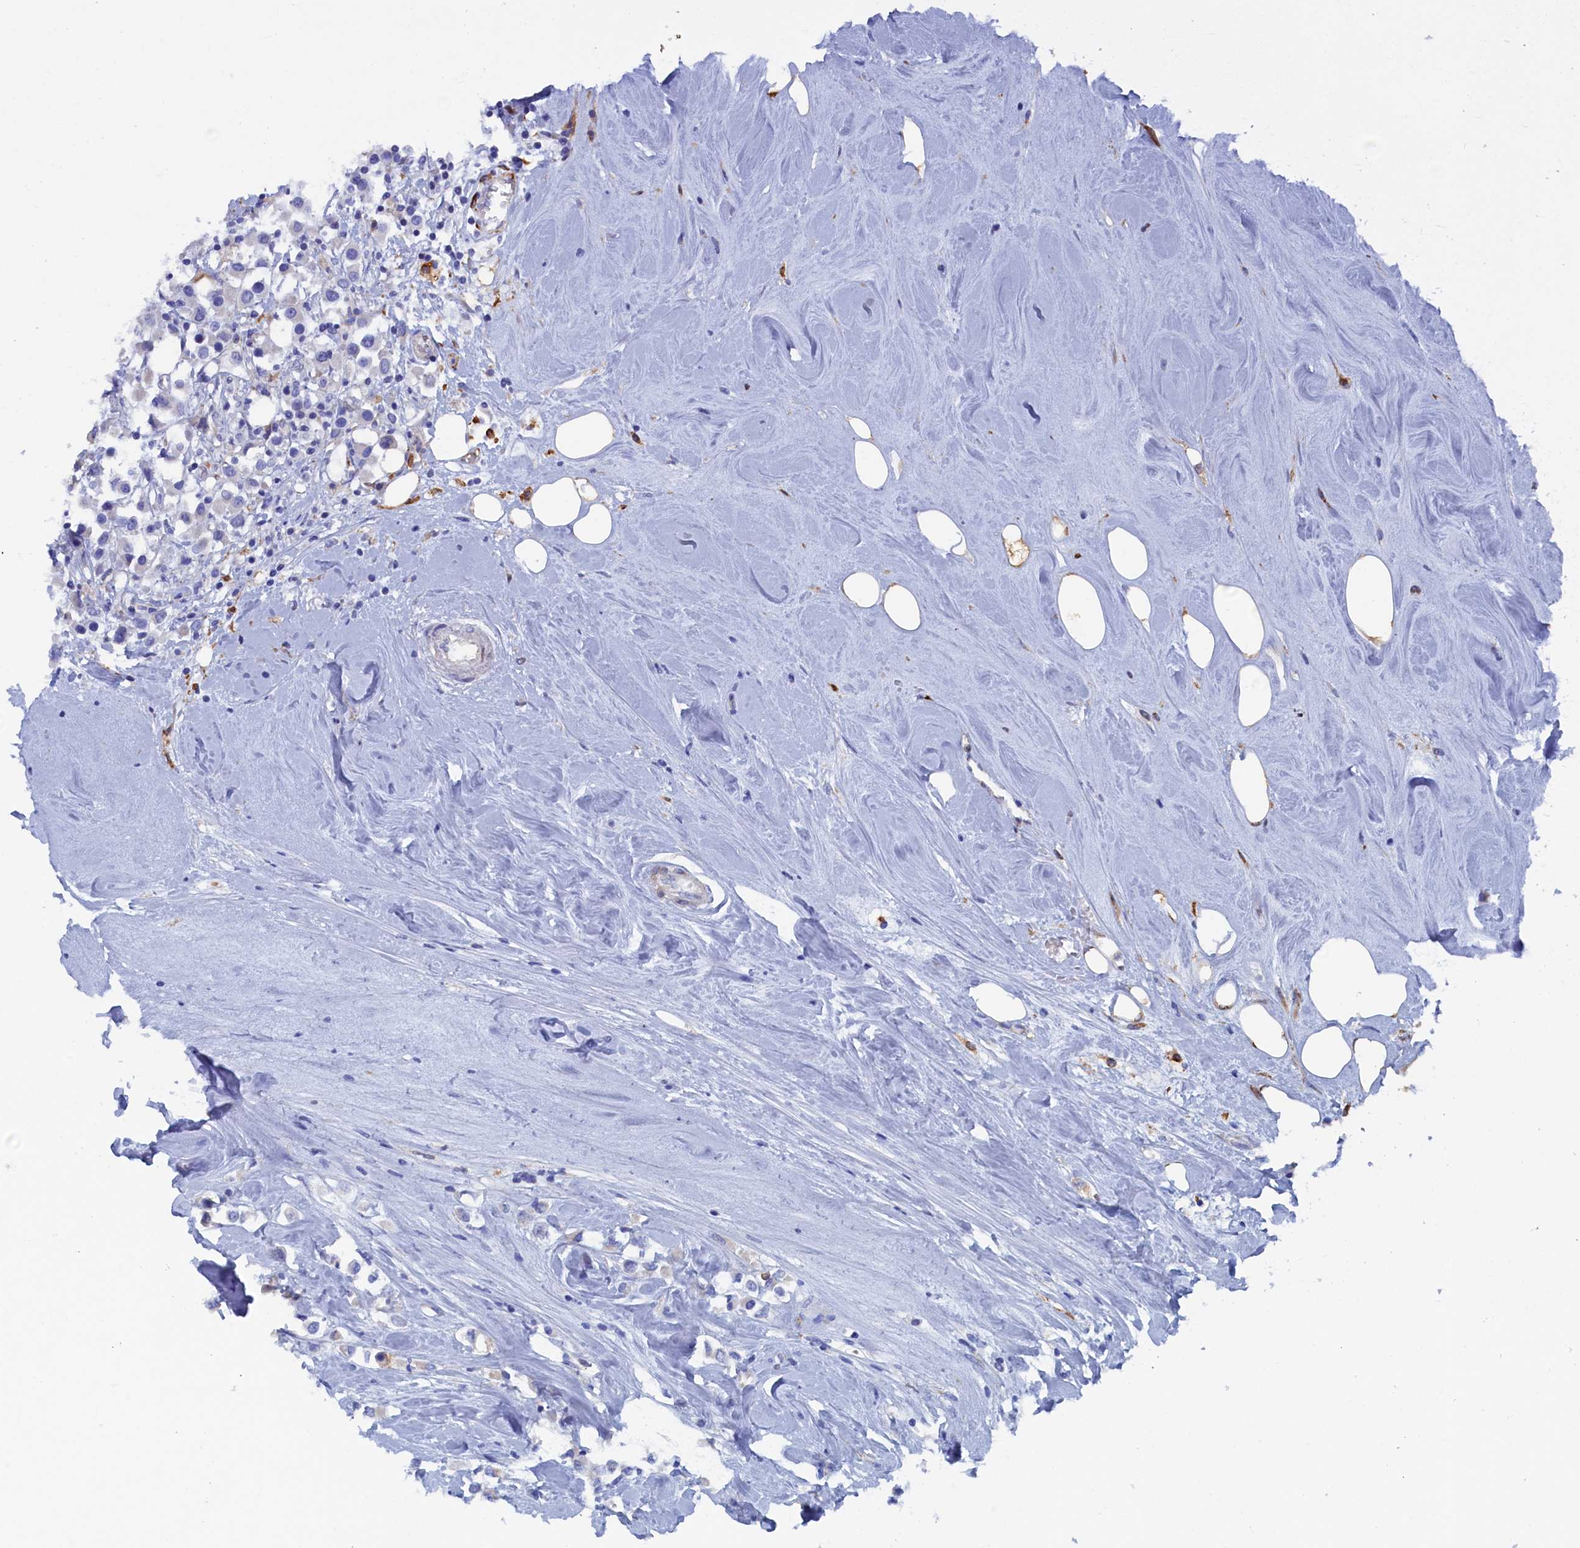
{"staining": {"intensity": "negative", "quantity": "none", "location": "none"}, "tissue": "breast cancer", "cell_type": "Tumor cells", "image_type": "cancer", "snomed": [{"axis": "morphology", "description": "Duct carcinoma"}, {"axis": "topography", "description": "Breast"}], "caption": "IHC of human breast cancer (infiltrating ductal carcinoma) shows no positivity in tumor cells.", "gene": "COG7", "patient": {"sex": "female", "age": 61}}